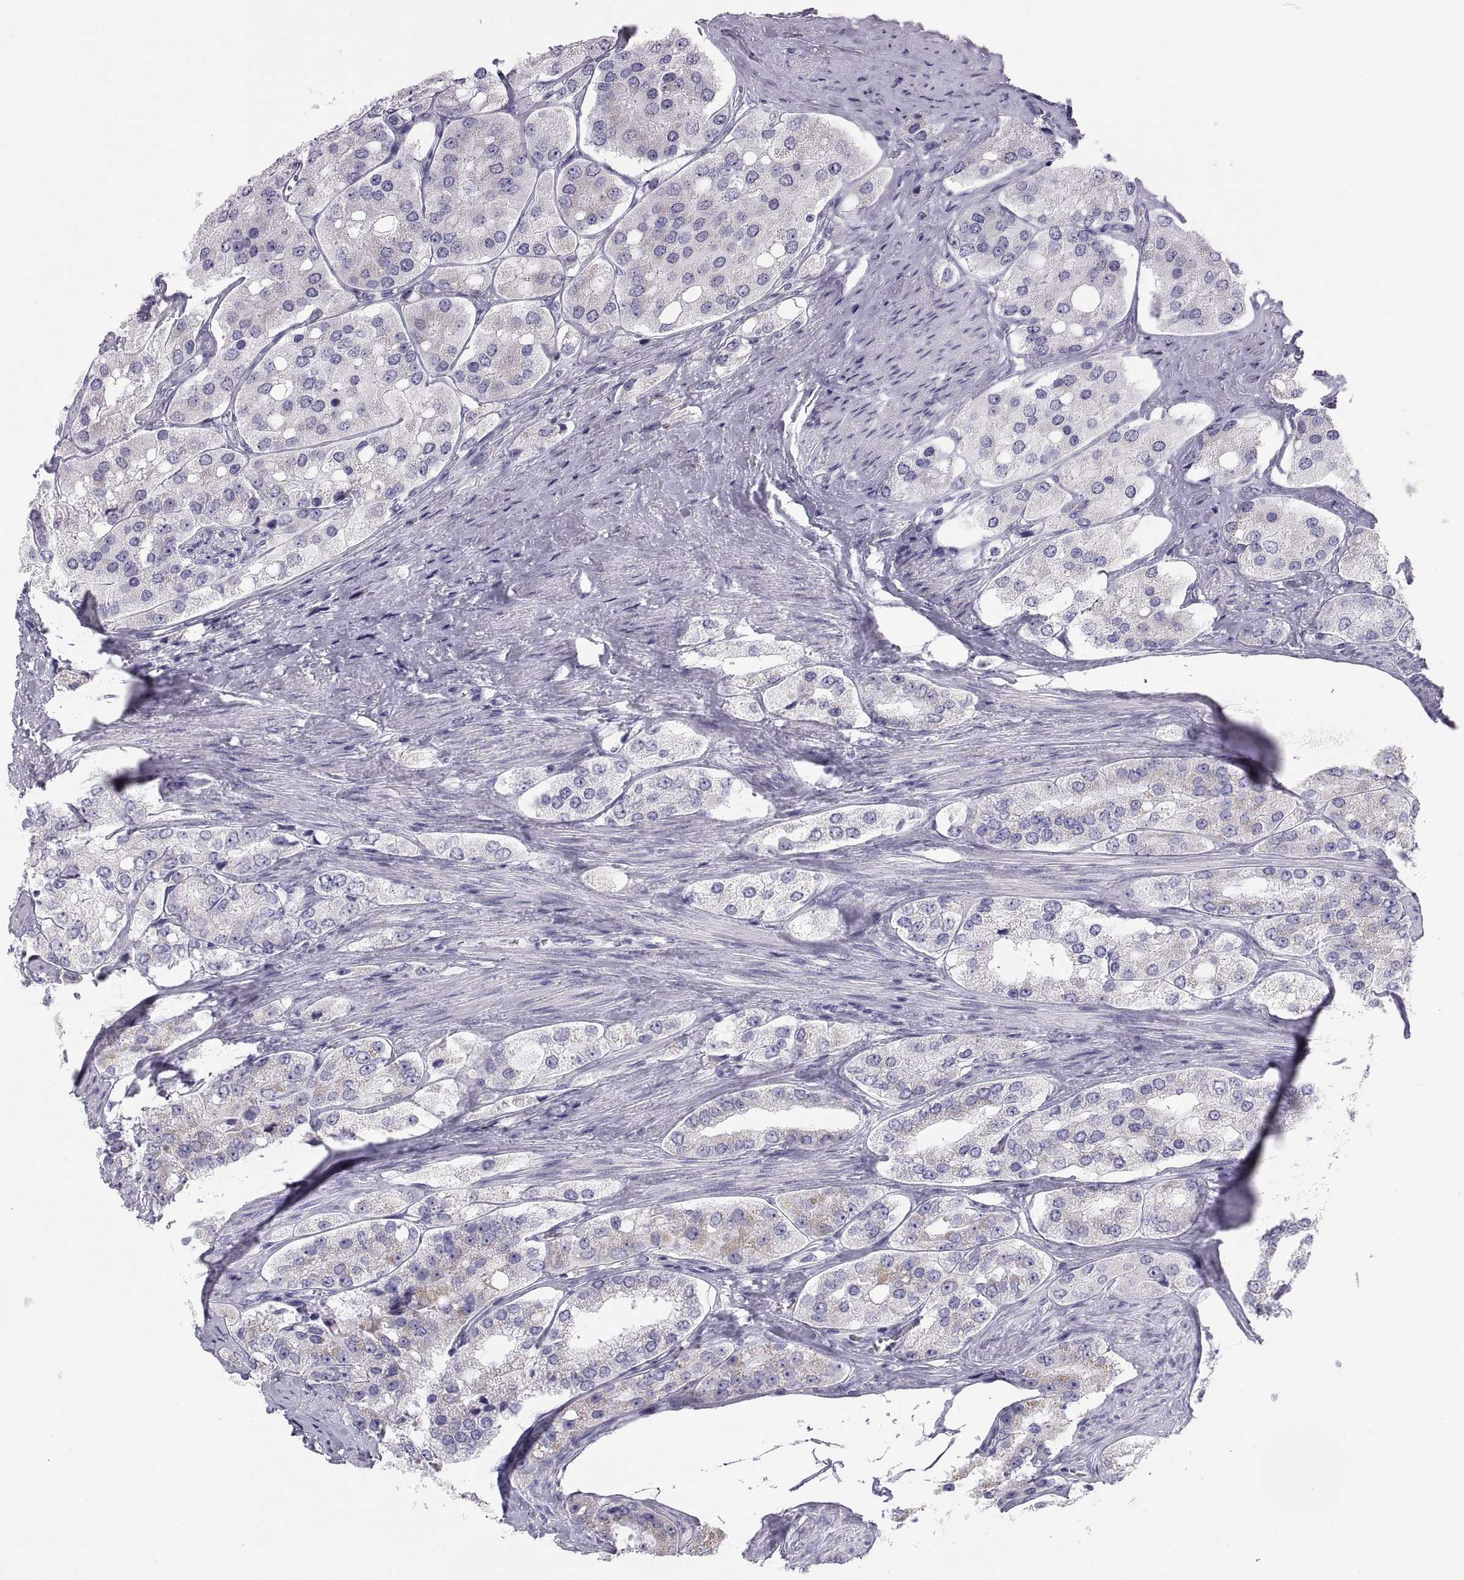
{"staining": {"intensity": "negative", "quantity": "none", "location": "none"}, "tissue": "prostate cancer", "cell_type": "Tumor cells", "image_type": "cancer", "snomed": [{"axis": "morphology", "description": "Adenocarcinoma, Low grade"}, {"axis": "topography", "description": "Prostate"}], "caption": "The immunohistochemistry histopathology image has no significant staining in tumor cells of prostate low-grade adenocarcinoma tissue.", "gene": "PAX2", "patient": {"sex": "male", "age": 69}}